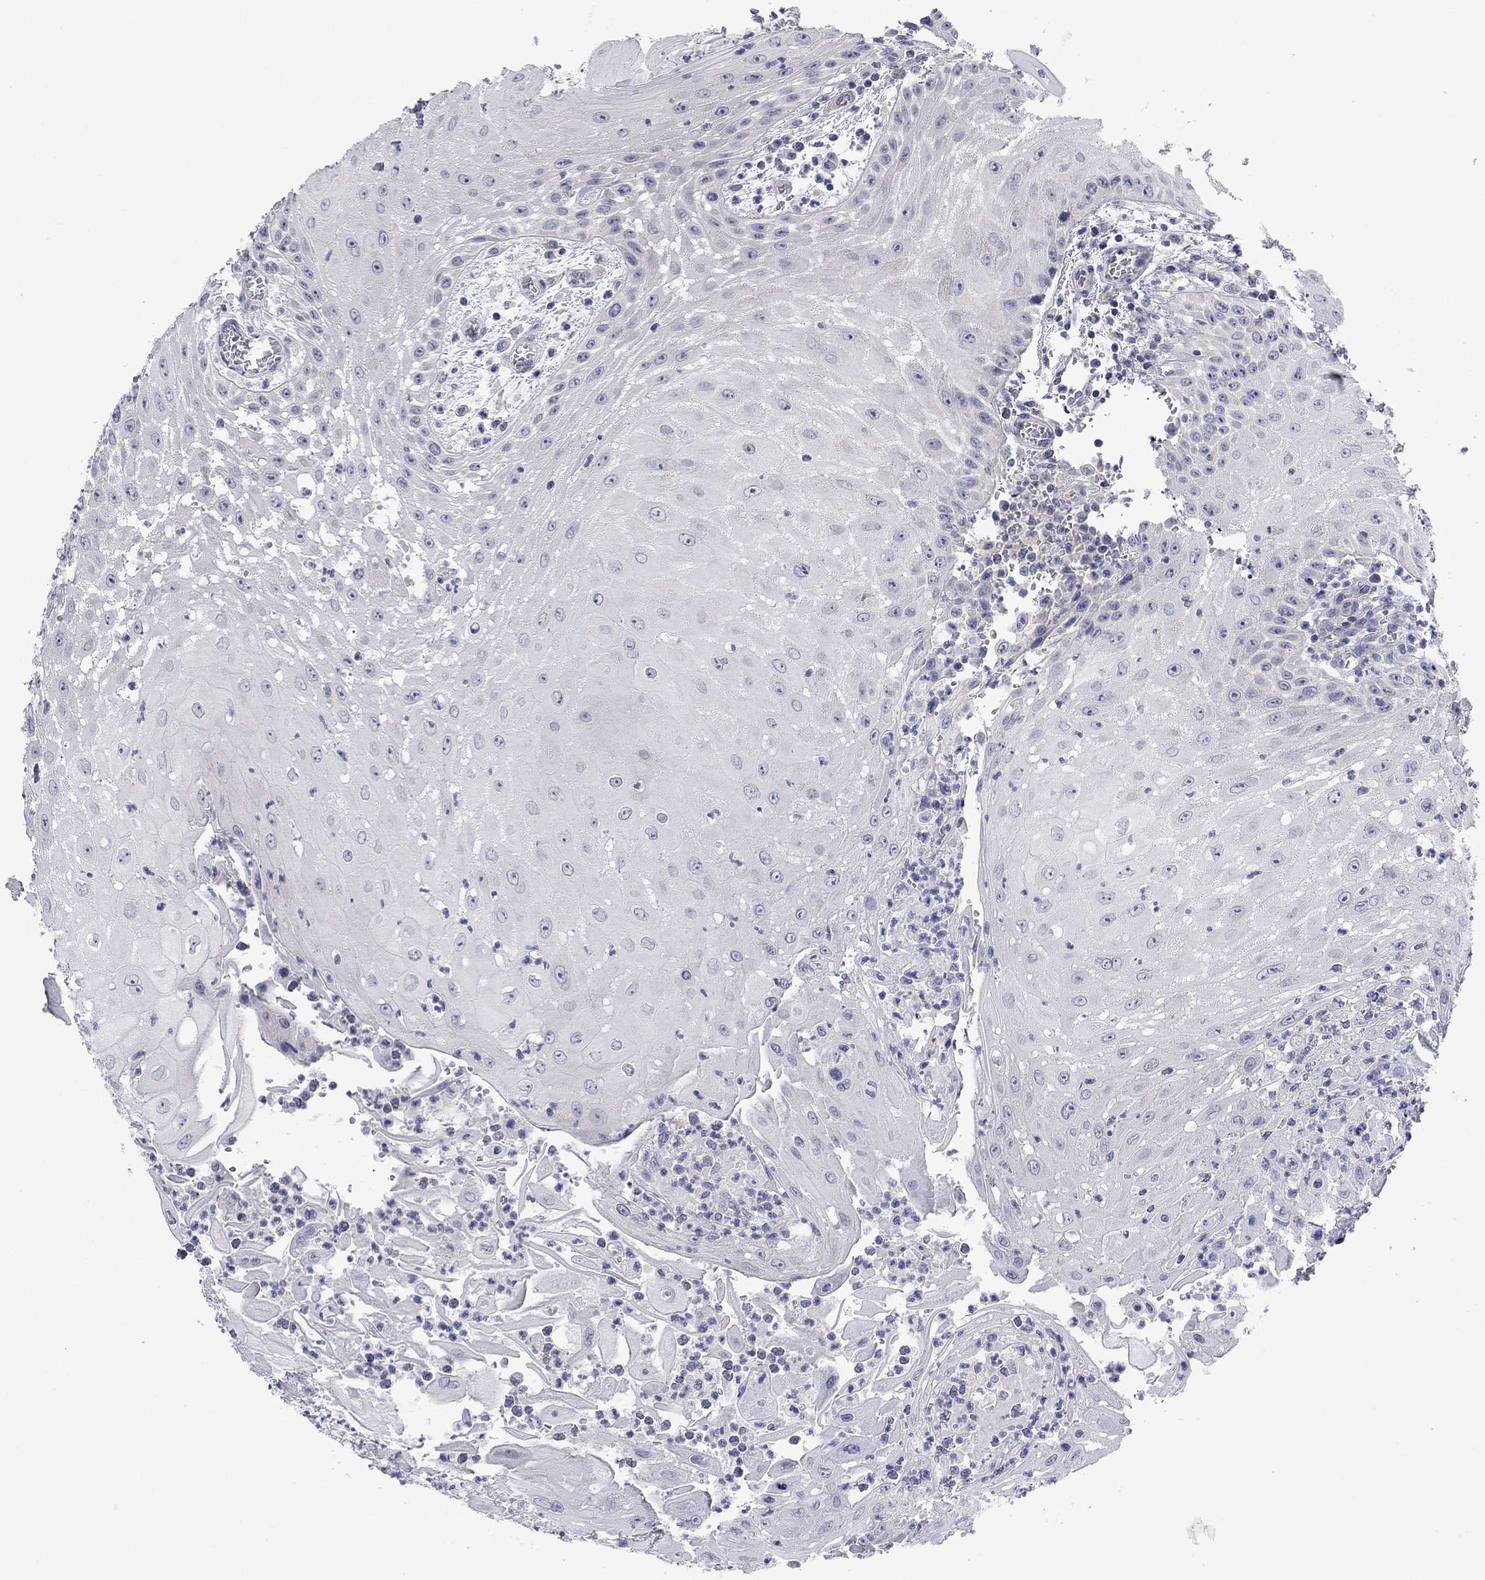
{"staining": {"intensity": "negative", "quantity": "none", "location": "none"}, "tissue": "head and neck cancer", "cell_type": "Tumor cells", "image_type": "cancer", "snomed": [{"axis": "morphology", "description": "Squamous cell carcinoma, NOS"}, {"axis": "topography", "description": "Oral tissue"}, {"axis": "topography", "description": "Head-Neck"}], "caption": "This micrograph is of head and neck cancer stained with immunohistochemistry to label a protein in brown with the nuclei are counter-stained blue. There is no expression in tumor cells.", "gene": "ABCB4", "patient": {"sex": "male", "age": 58}}